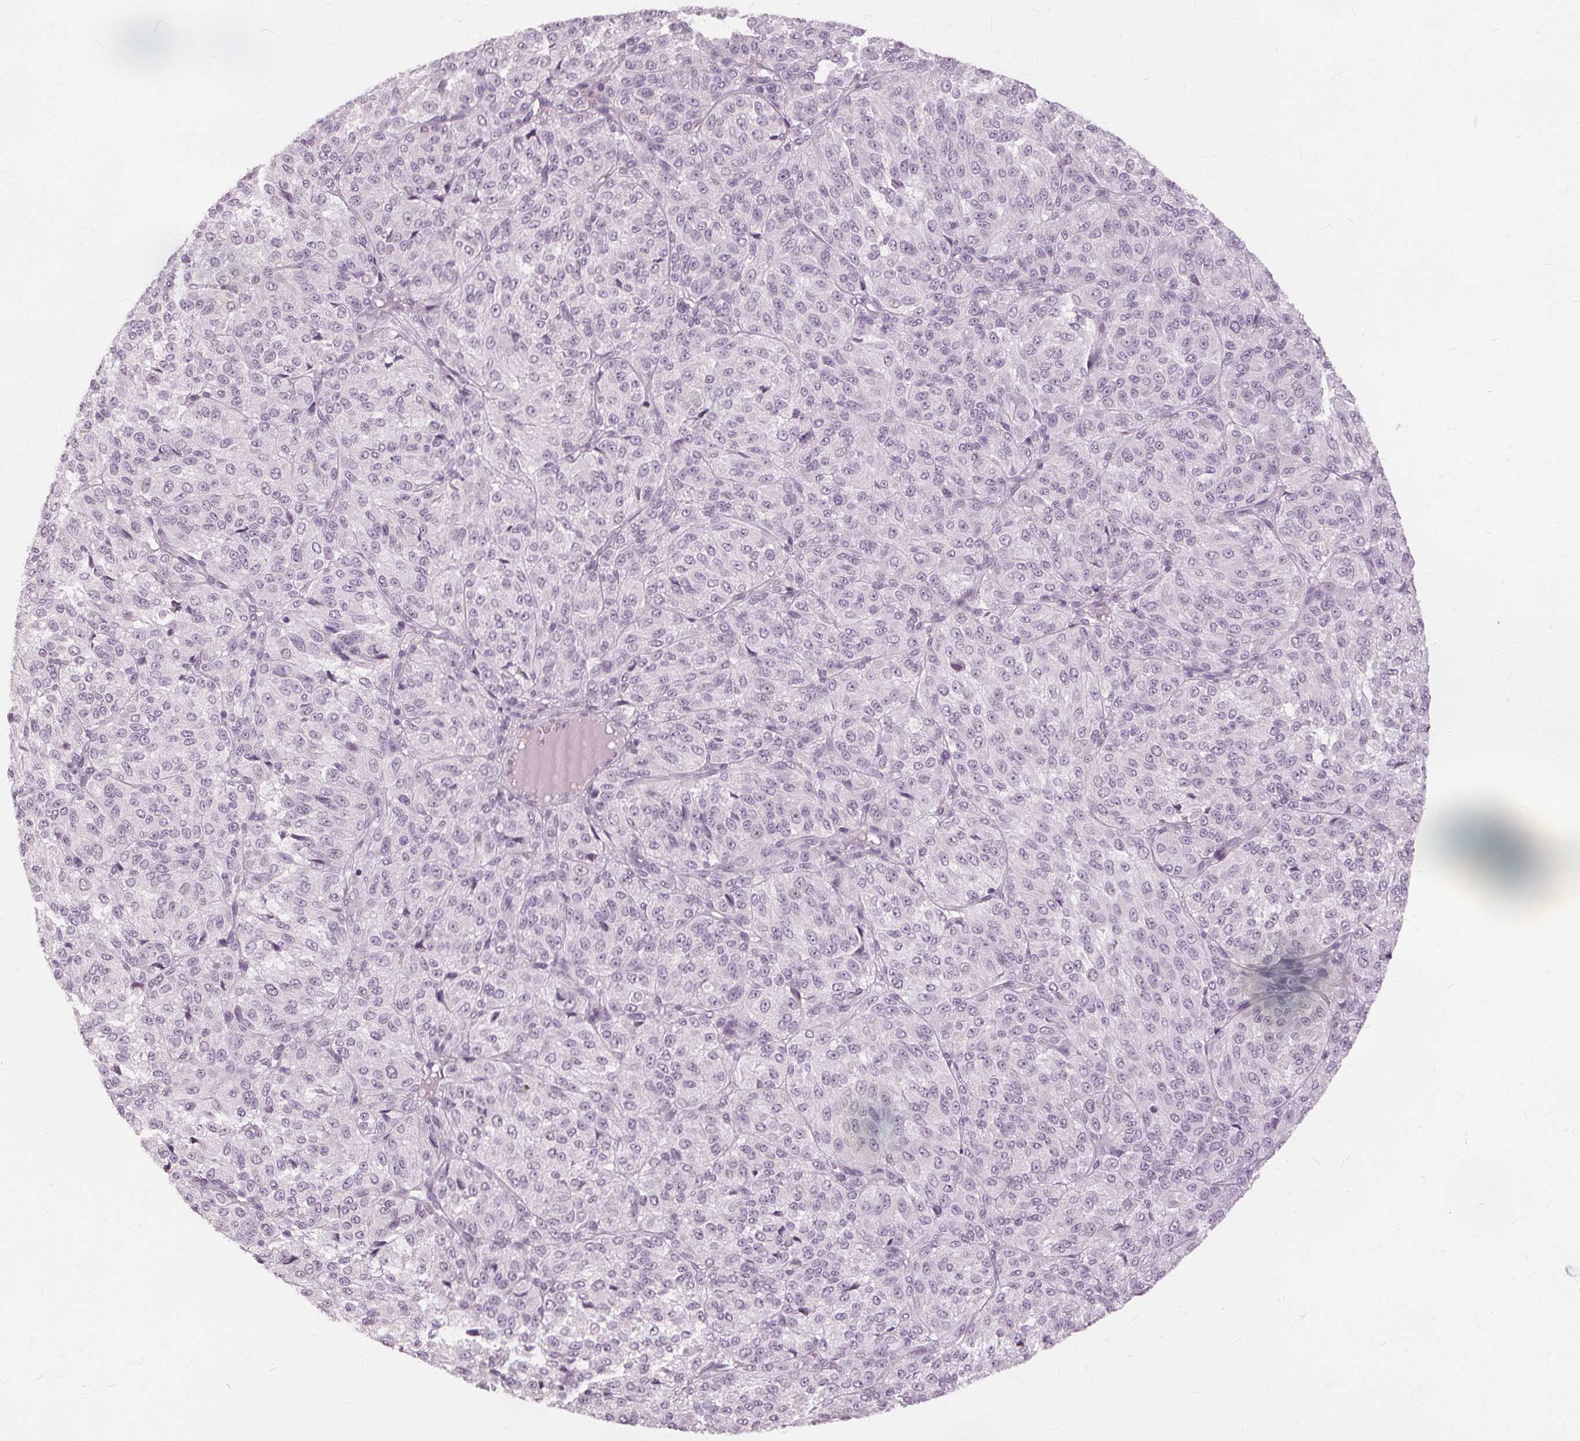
{"staining": {"intensity": "negative", "quantity": "none", "location": "none"}, "tissue": "melanoma", "cell_type": "Tumor cells", "image_type": "cancer", "snomed": [{"axis": "morphology", "description": "Malignant melanoma, Metastatic site"}, {"axis": "topography", "description": "Brain"}], "caption": "Tumor cells show no significant positivity in malignant melanoma (metastatic site).", "gene": "SFTPD", "patient": {"sex": "female", "age": 56}}